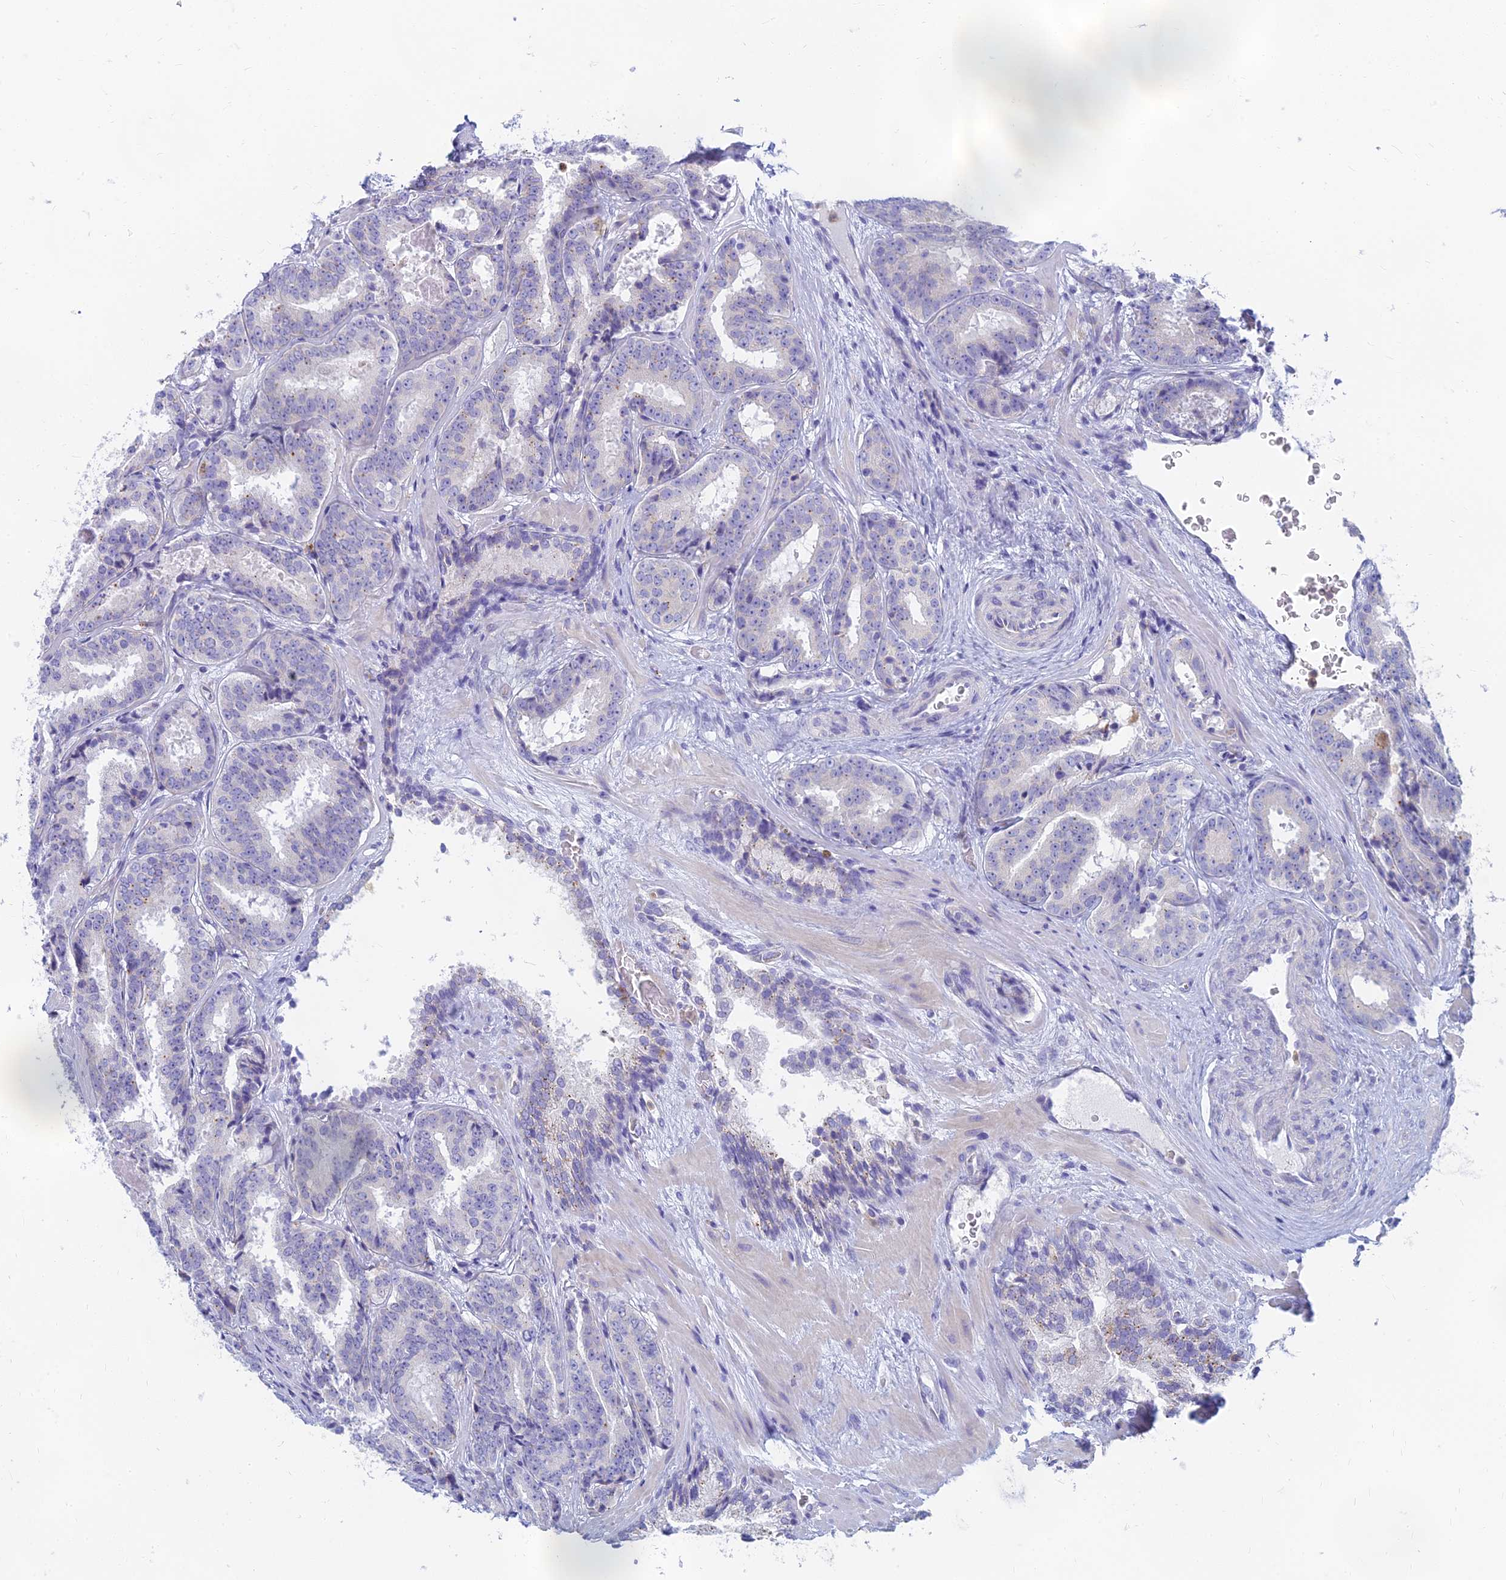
{"staining": {"intensity": "negative", "quantity": "none", "location": "none"}, "tissue": "prostate cancer", "cell_type": "Tumor cells", "image_type": "cancer", "snomed": [{"axis": "morphology", "description": "Adenocarcinoma, High grade"}, {"axis": "topography", "description": "Prostate"}], "caption": "The image shows no staining of tumor cells in high-grade adenocarcinoma (prostate).", "gene": "STRN4", "patient": {"sex": "male", "age": 57}}